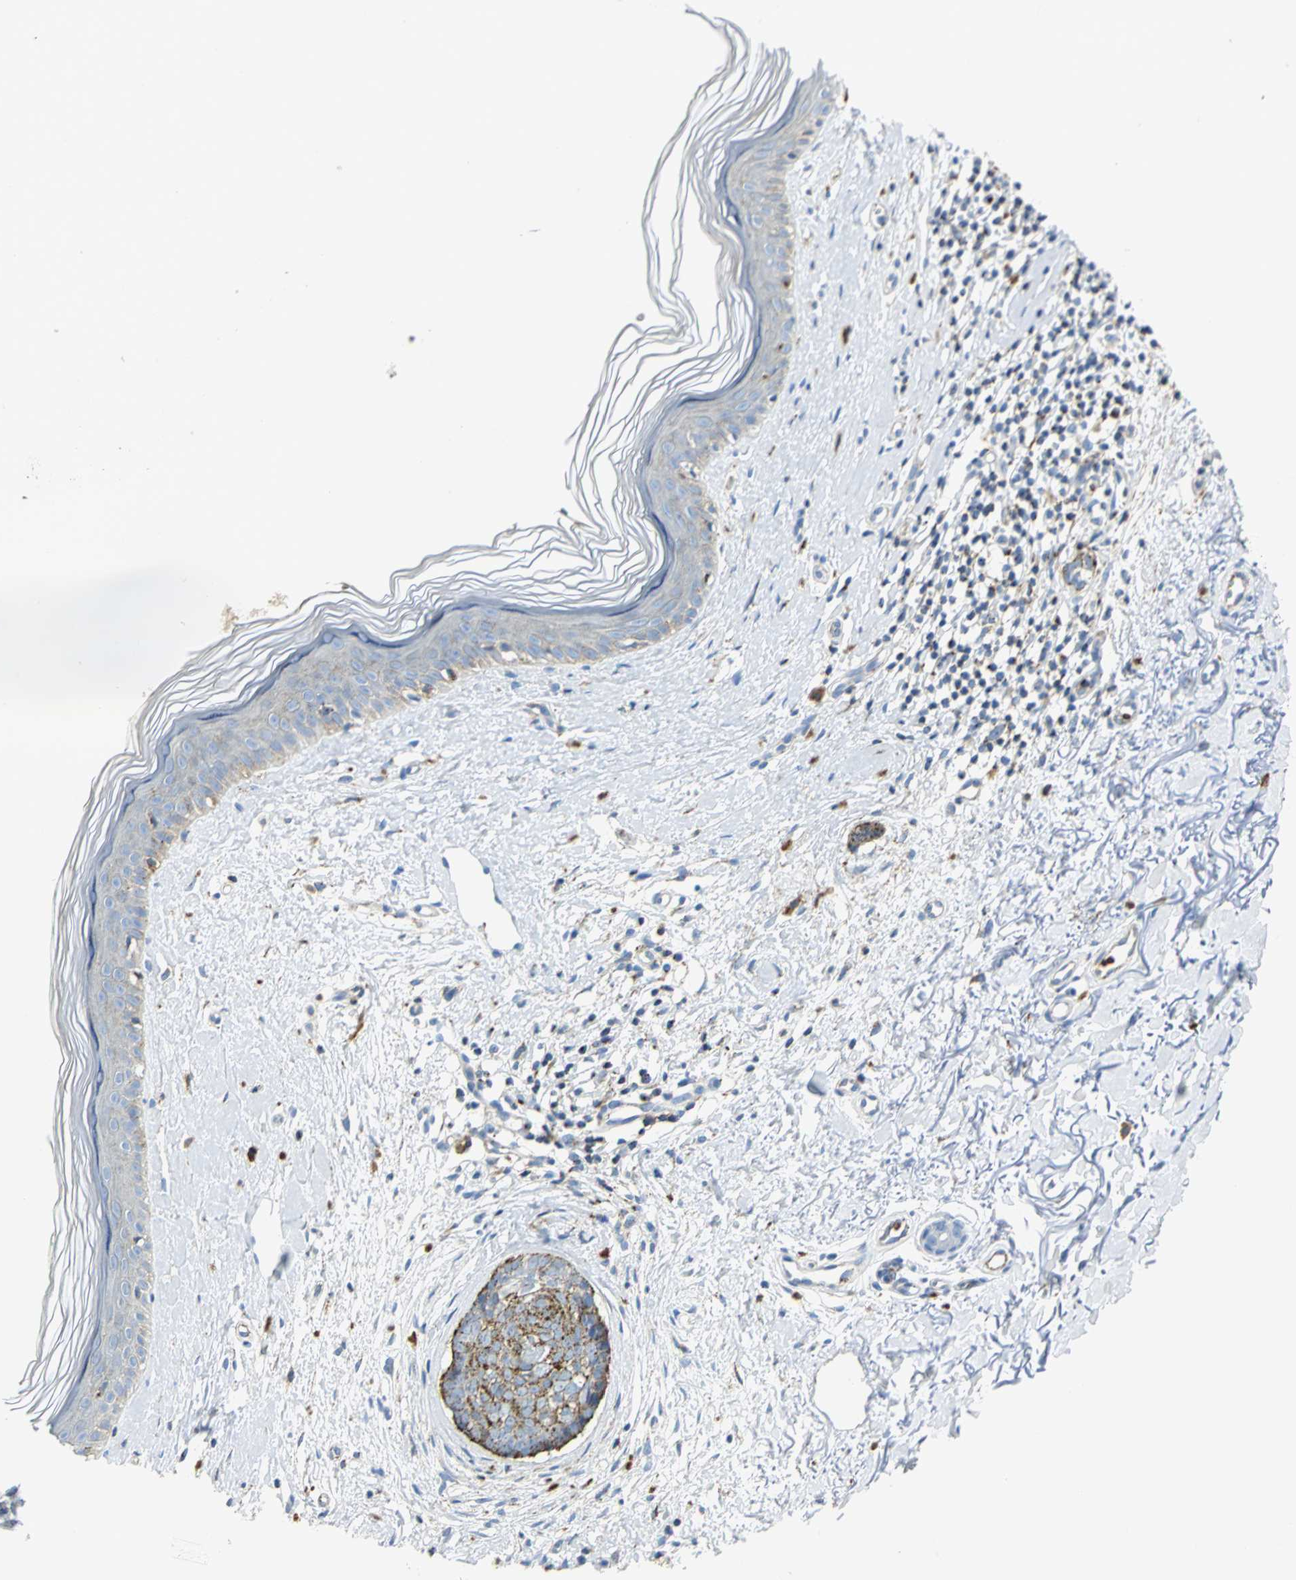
{"staining": {"intensity": "weak", "quantity": "25%-75%", "location": "cytoplasmic/membranous"}, "tissue": "skin cancer", "cell_type": "Tumor cells", "image_type": "cancer", "snomed": [{"axis": "morphology", "description": "Normal tissue, NOS"}, {"axis": "morphology", "description": "Basal cell carcinoma"}, {"axis": "topography", "description": "Skin"}], "caption": "This is a micrograph of IHC staining of skin cancer (basal cell carcinoma), which shows weak expression in the cytoplasmic/membranous of tumor cells.", "gene": "ARSA", "patient": {"sex": "female", "age": 61}}